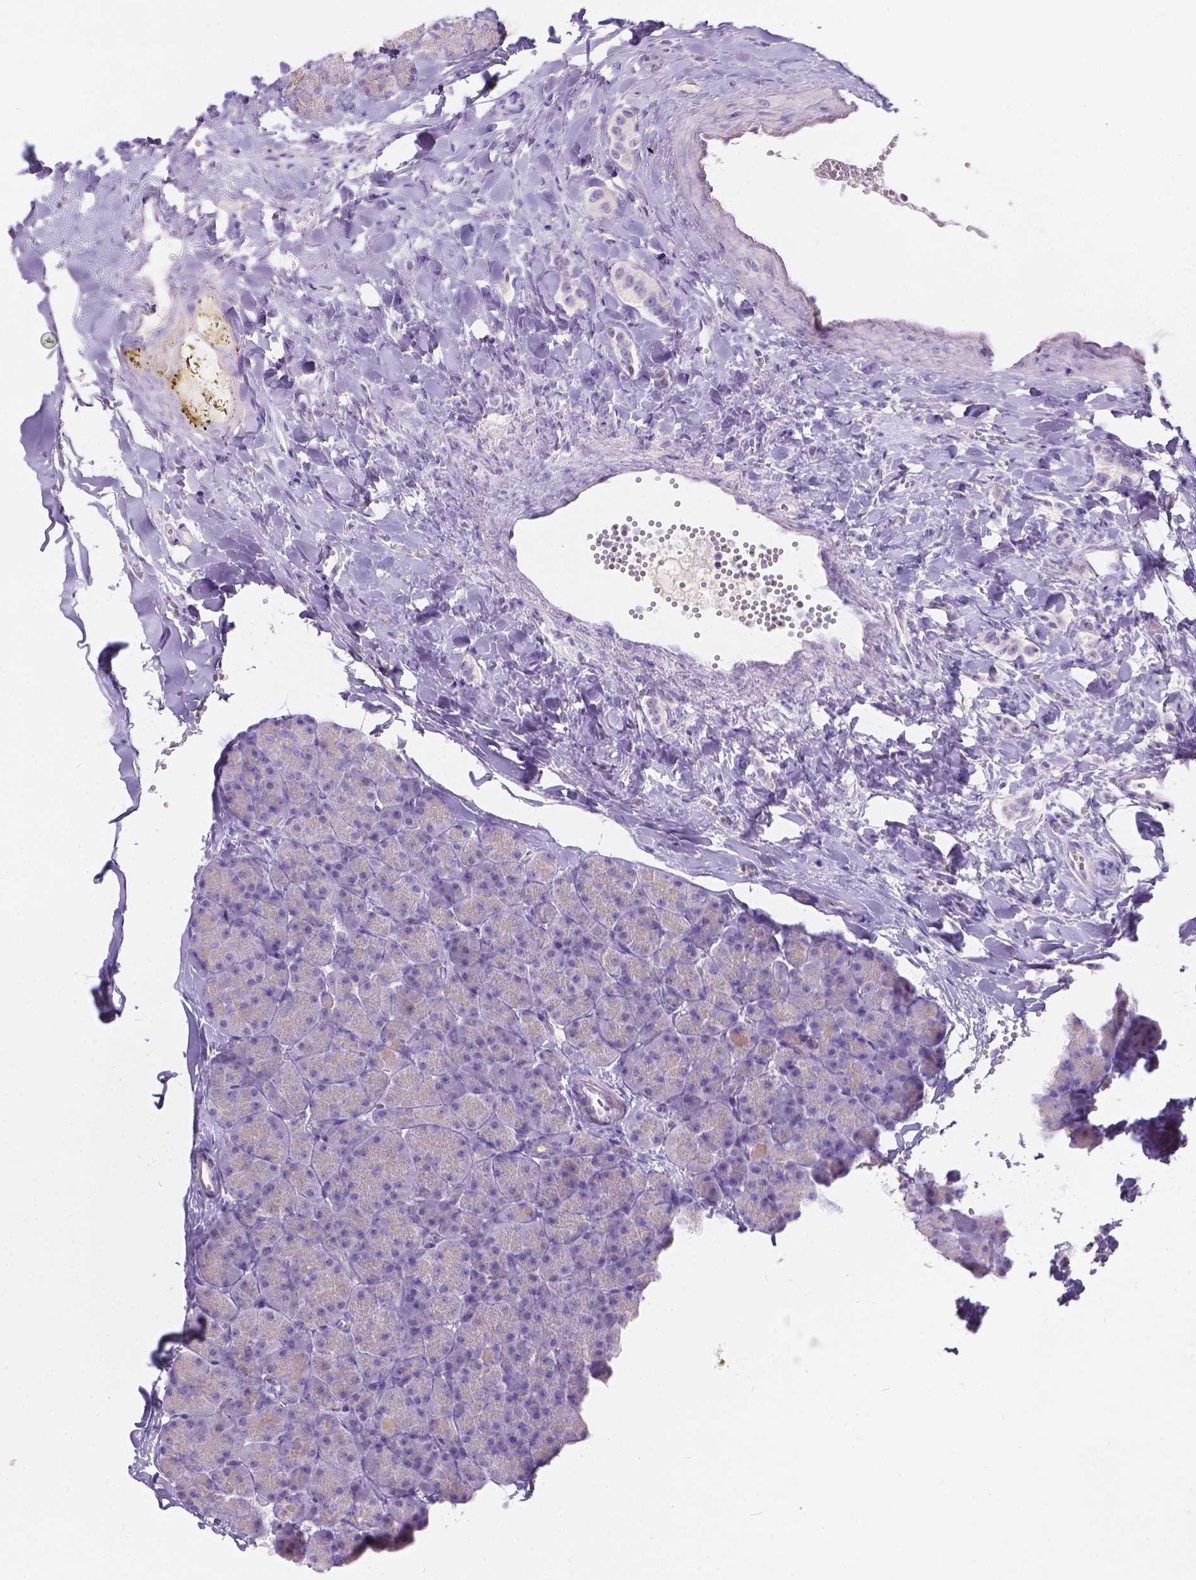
{"staining": {"intensity": "negative", "quantity": "none", "location": "none"}, "tissue": "carcinoid", "cell_type": "Tumor cells", "image_type": "cancer", "snomed": [{"axis": "morphology", "description": "Normal tissue, NOS"}, {"axis": "morphology", "description": "Carcinoid, malignant, NOS"}, {"axis": "topography", "description": "Pancreas"}], "caption": "This is a image of immunohistochemistry staining of malignant carcinoid, which shows no expression in tumor cells. (Stains: DAB (3,3'-diaminobenzidine) IHC with hematoxylin counter stain, Microscopy: brightfield microscopy at high magnification).", "gene": "GAL3ST2", "patient": {"sex": "male", "age": 36}}